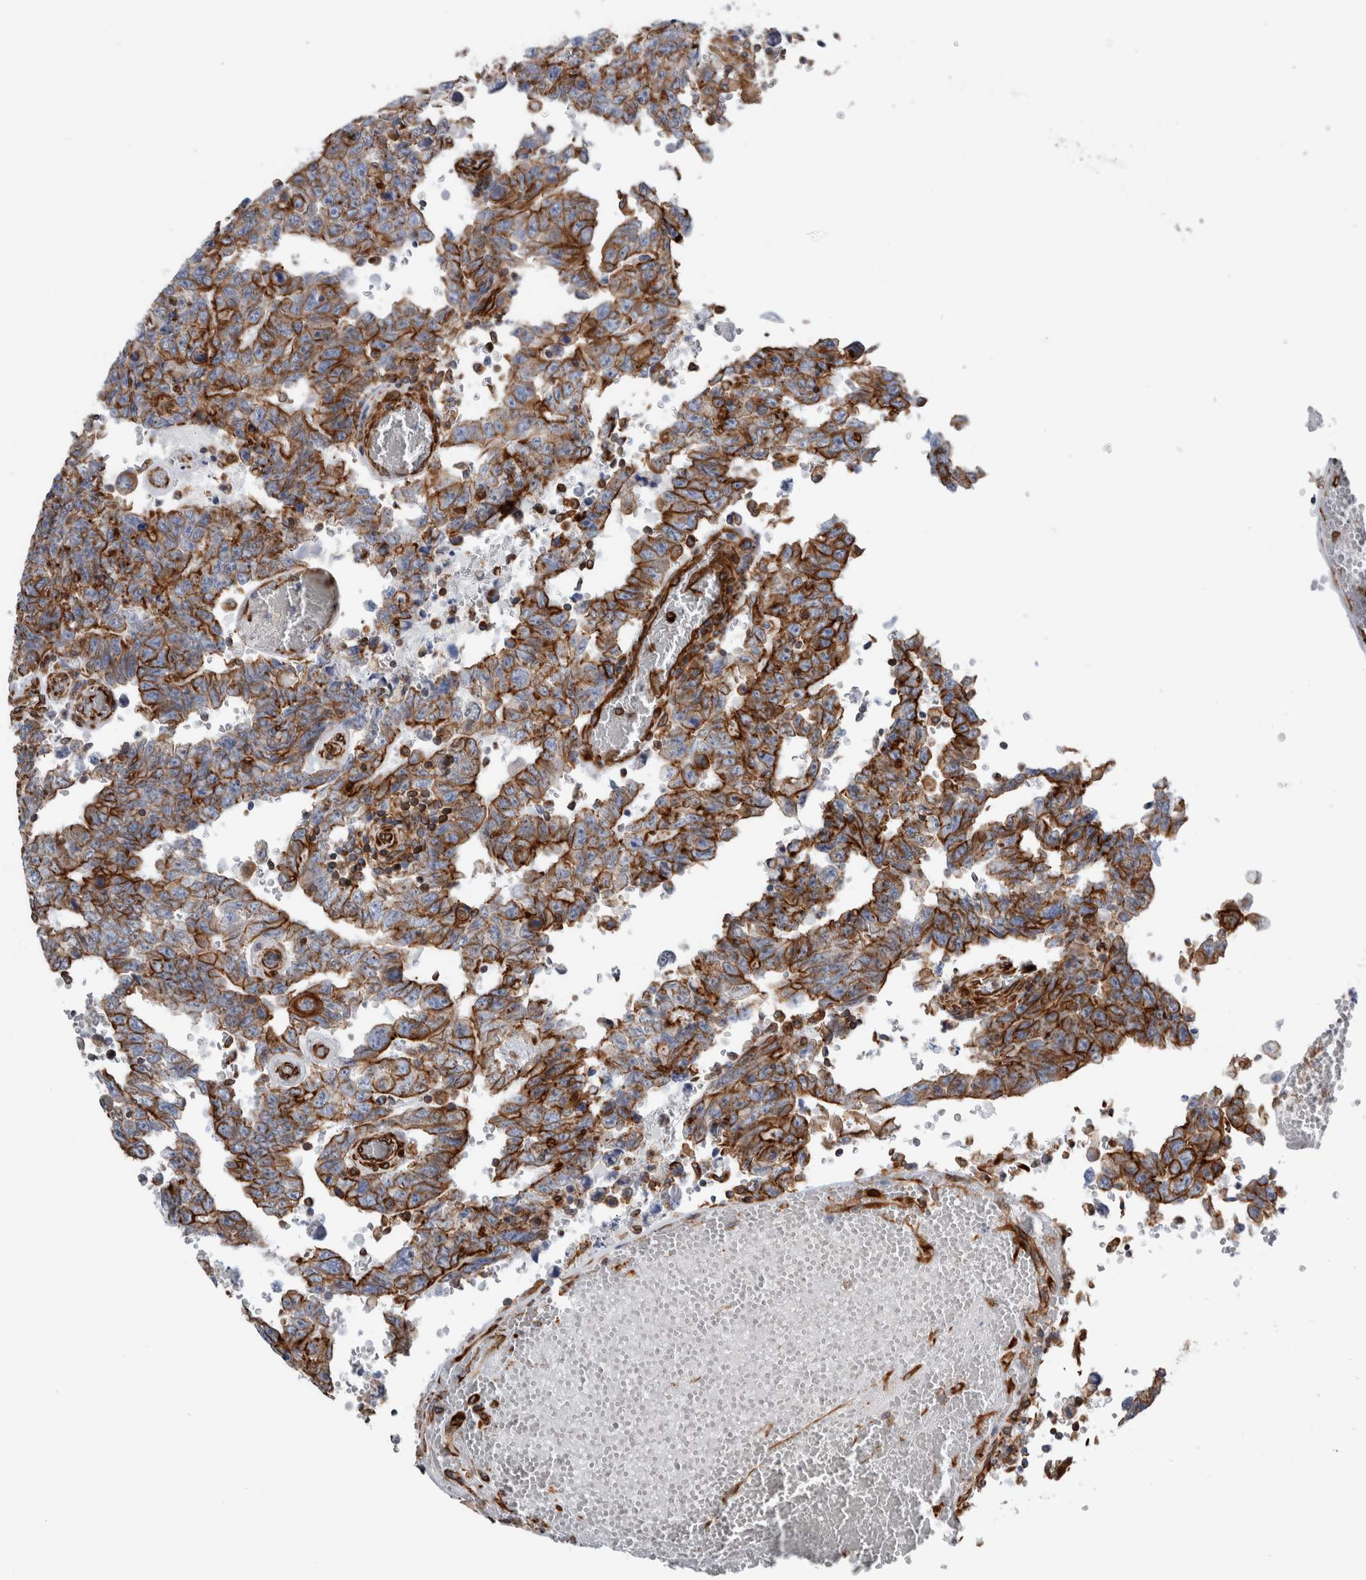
{"staining": {"intensity": "strong", "quantity": ">75%", "location": "cytoplasmic/membranous"}, "tissue": "testis cancer", "cell_type": "Tumor cells", "image_type": "cancer", "snomed": [{"axis": "morphology", "description": "Carcinoma, Embryonal, NOS"}, {"axis": "topography", "description": "Testis"}], "caption": "An image showing strong cytoplasmic/membranous expression in about >75% of tumor cells in embryonal carcinoma (testis), as visualized by brown immunohistochemical staining.", "gene": "PLEC", "patient": {"sex": "male", "age": 26}}